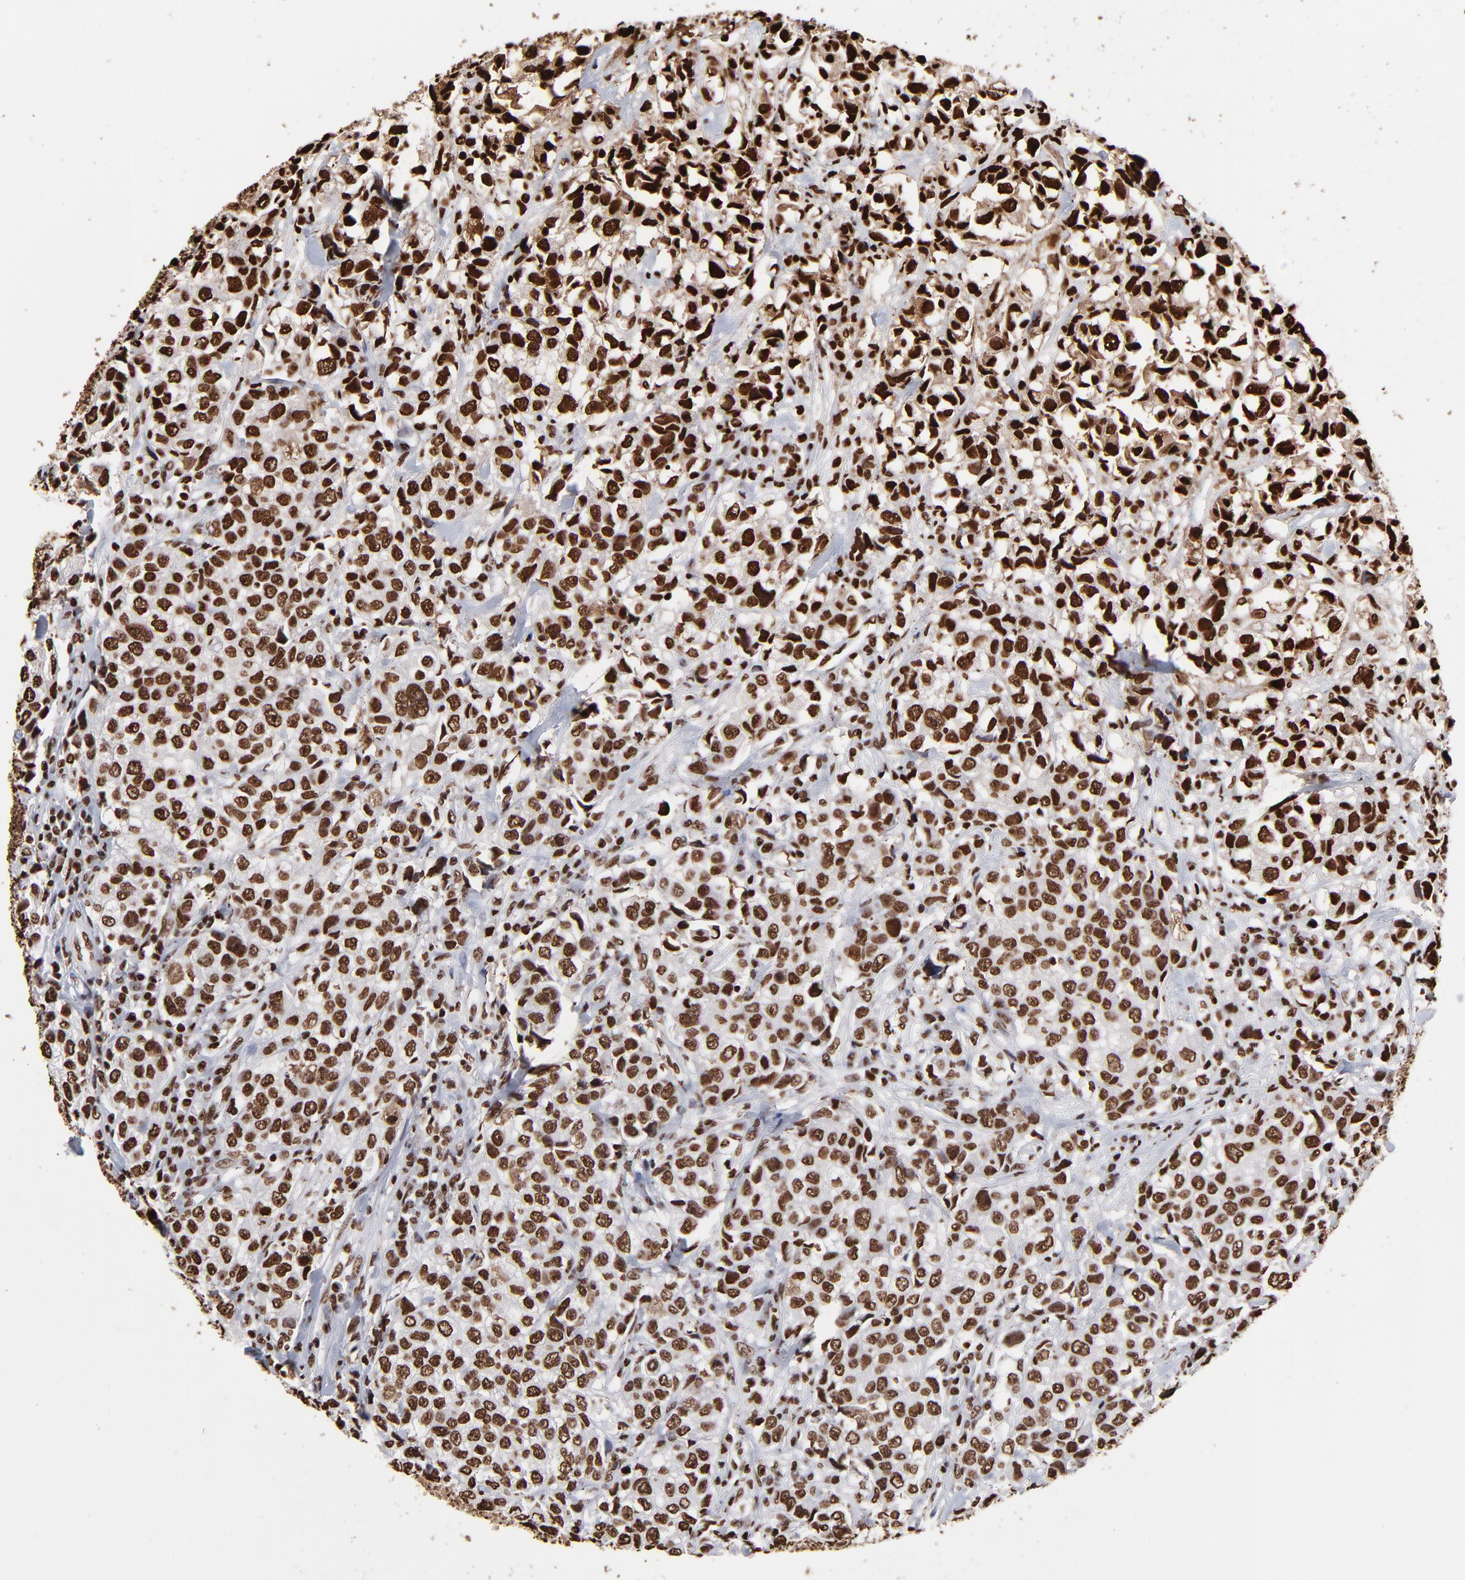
{"staining": {"intensity": "strong", "quantity": ">75%", "location": "nuclear"}, "tissue": "urothelial cancer", "cell_type": "Tumor cells", "image_type": "cancer", "snomed": [{"axis": "morphology", "description": "Urothelial carcinoma, High grade"}, {"axis": "topography", "description": "Urinary bladder"}], "caption": "Urothelial cancer tissue exhibits strong nuclear expression in about >75% of tumor cells, visualized by immunohistochemistry. (DAB = brown stain, brightfield microscopy at high magnification).", "gene": "ZNF544", "patient": {"sex": "female", "age": 75}}